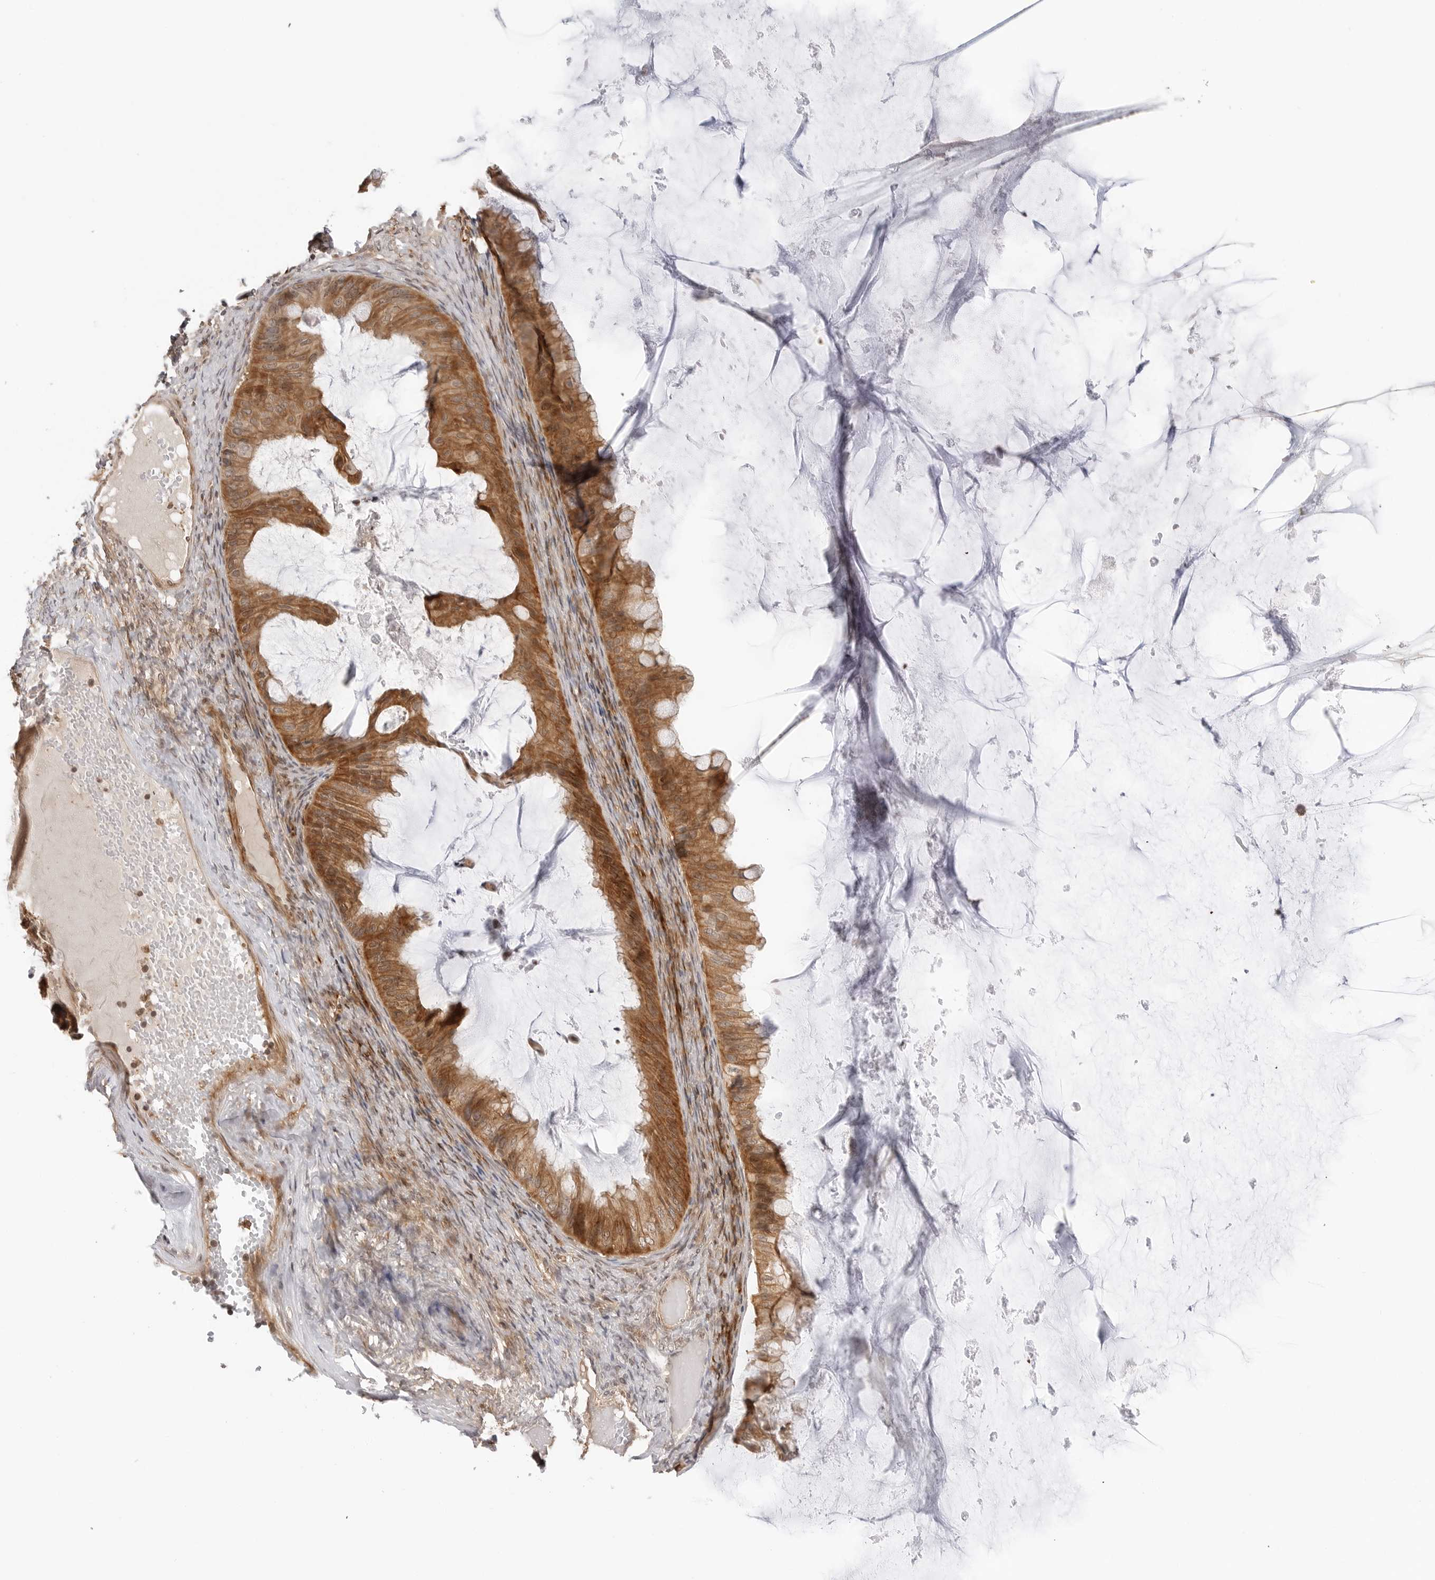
{"staining": {"intensity": "moderate", "quantity": ">75%", "location": "cytoplasmic/membranous,nuclear"}, "tissue": "ovarian cancer", "cell_type": "Tumor cells", "image_type": "cancer", "snomed": [{"axis": "morphology", "description": "Cystadenocarcinoma, mucinous, NOS"}, {"axis": "topography", "description": "Ovary"}], "caption": "This image exhibits immunohistochemistry staining of human ovarian mucinous cystadenocarcinoma, with medium moderate cytoplasmic/membranous and nuclear expression in approximately >75% of tumor cells.", "gene": "MAP2K5", "patient": {"sex": "female", "age": 61}}